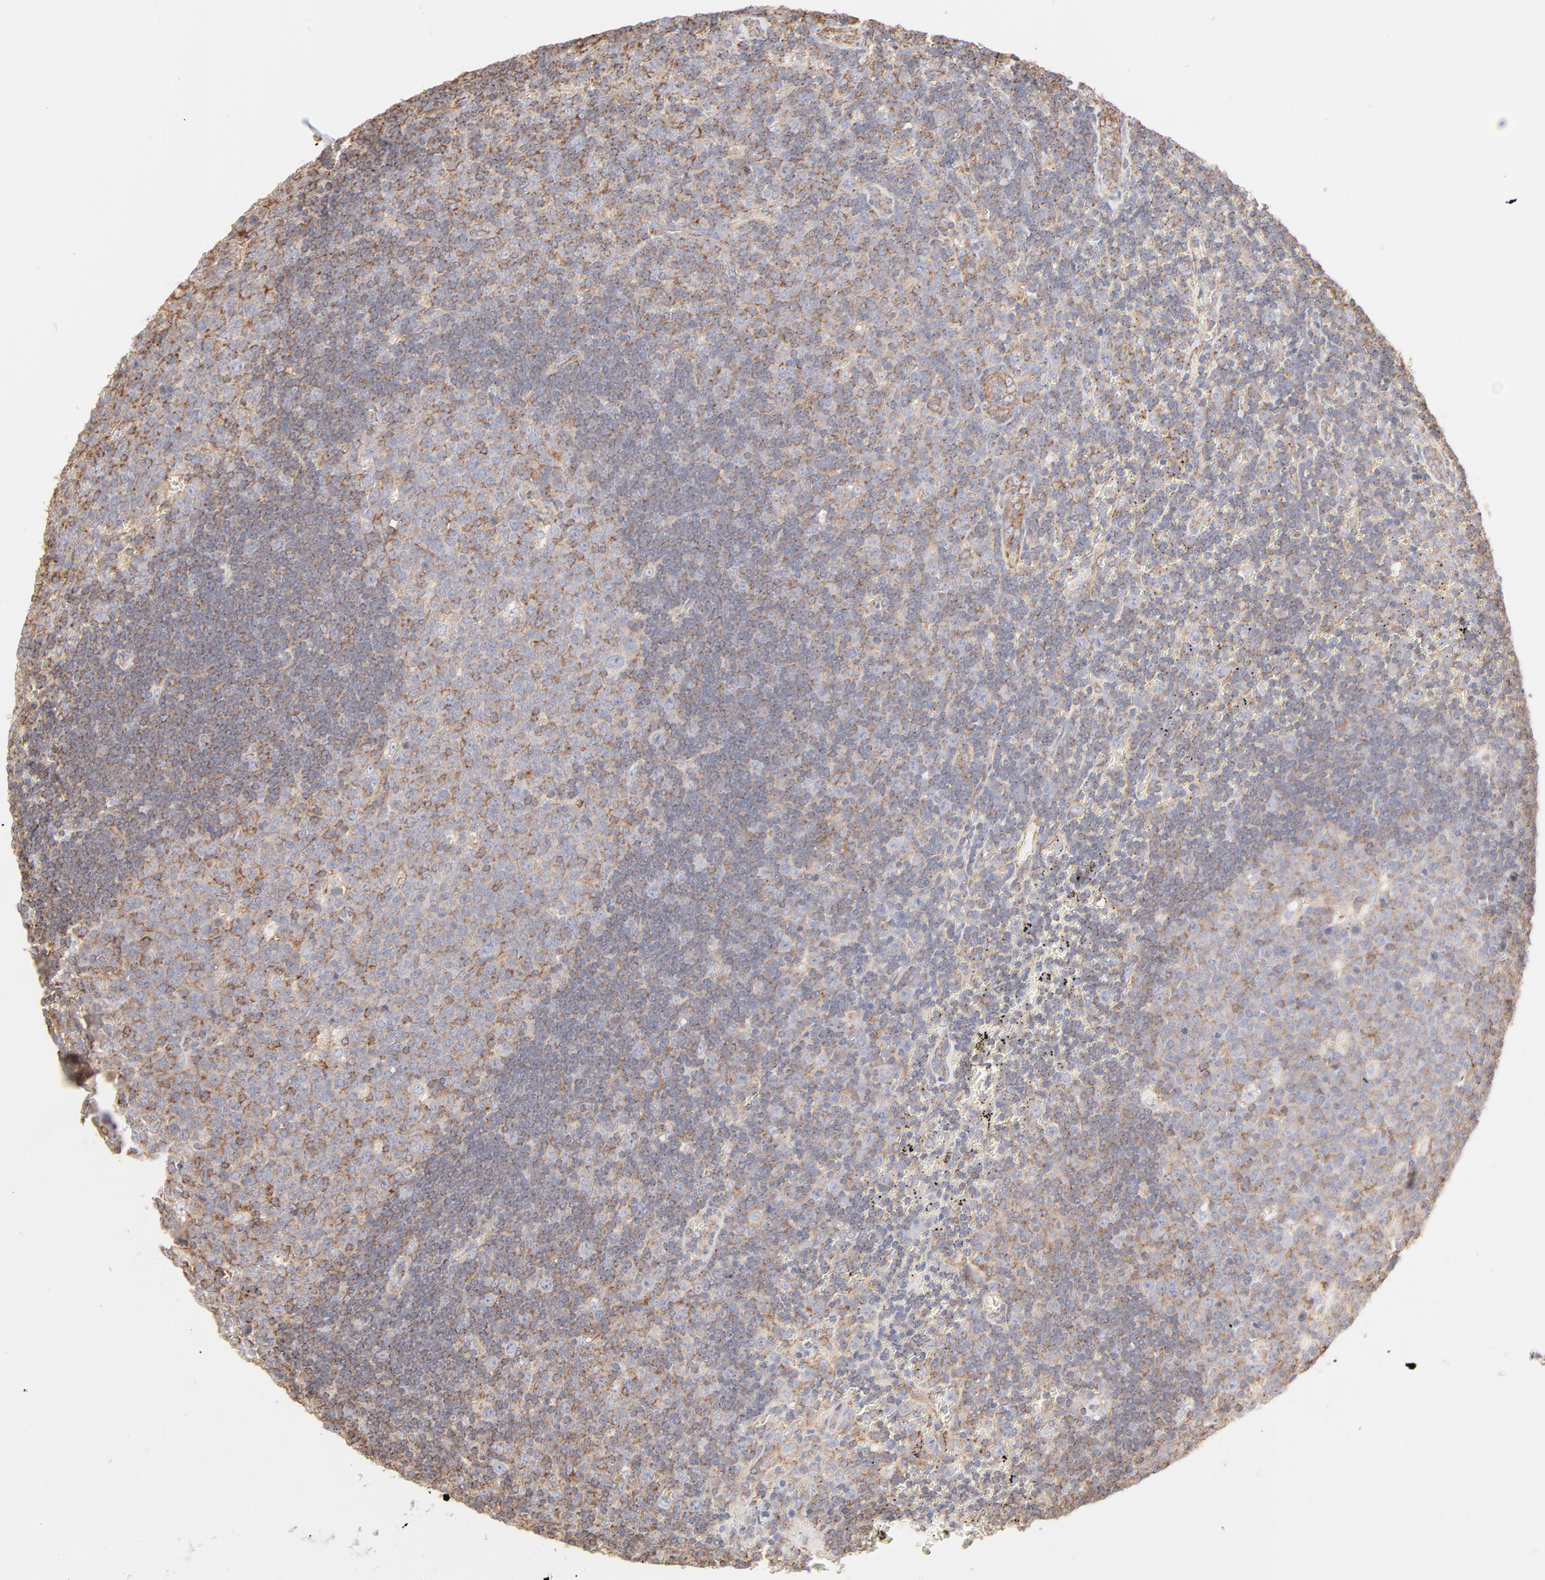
{"staining": {"intensity": "moderate", "quantity": "25%-75%", "location": "cytoplasmic/membranous"}, "tissue": "lymph node", "cell_type": "Germinal center cells", "image_type": "normal", "snomed": [{"axis": "morphology", "description": "Normal tissue, NOS"}, {"axis": "topography", "description": "Lymph node"}, {"axis": "topography", "description": "Salivary gland"}], "caption": "Immunohistochemistry (IHC) staining of normal lymph node, which reveals medium levels of moderate cytoplasmic/membranous staining in approximately 25%-75% of germinal center cells indicating moderate cytoplasmic/membranous protein staining. The staining was performed using DAB (3,3'-diaminobenzidine) (brown) for protein detection and nuclei were counterstained in hematoxylin (blue).", "gene": "CLTB", "patient": {"sex": "male", "age": 8}}